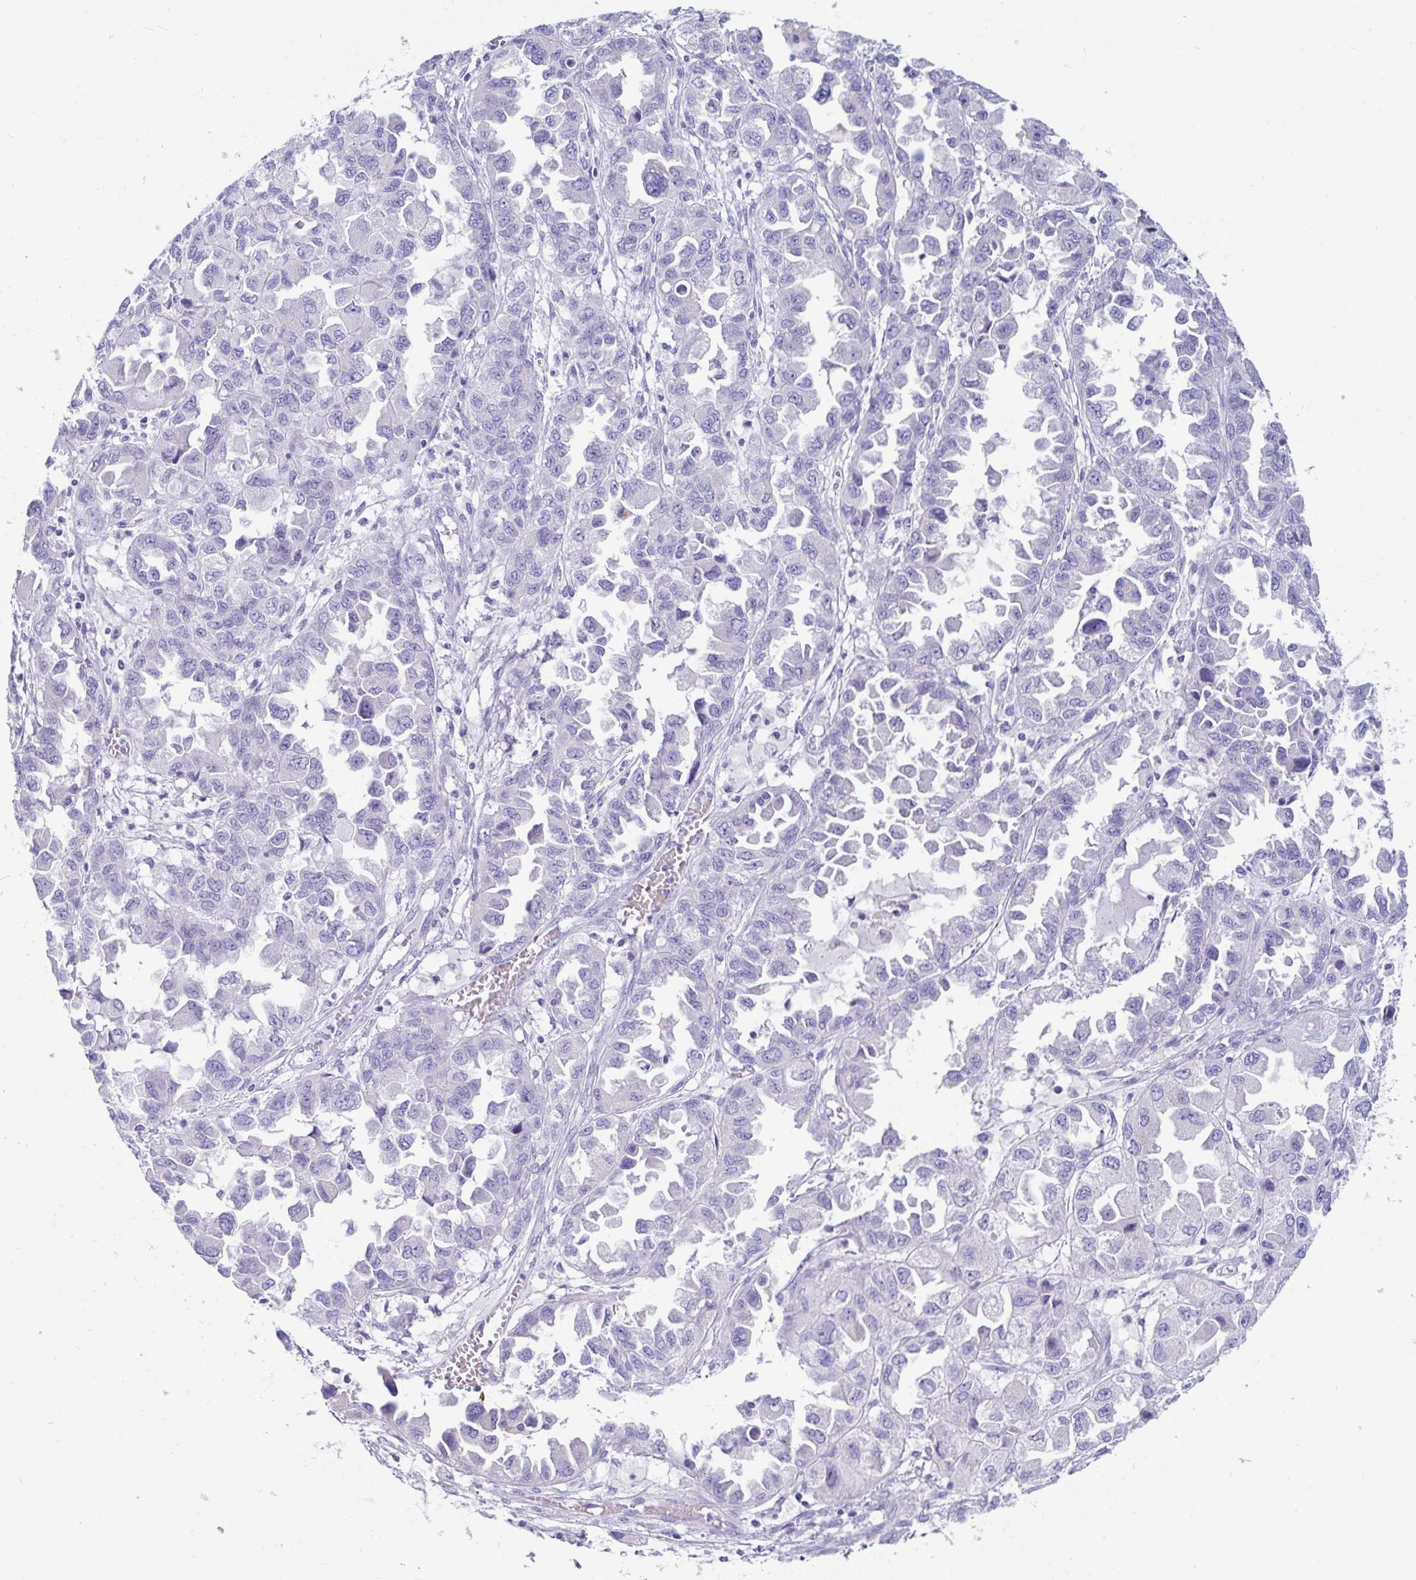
{"staining": {"intensity": "negative", "quantity": "none", "location": "none"}, "tissue": "ovarian cancer", "cell_type": "Tumor cells", "image_type": "cancer", "snomed": [{"axis": "morphology", "description": "Cystadenocarcinoma, serous, NOS"}, {"axis": "topography", "description": "Ovary"}], "caption": "An immunohistochemistry (IHC) micrograph of ovarian cancer is shown. There is no staining in tumor cells of ovarian cancer.", "gene": "ZPBP2", "patient": {"sex": "female", "age": 84}}